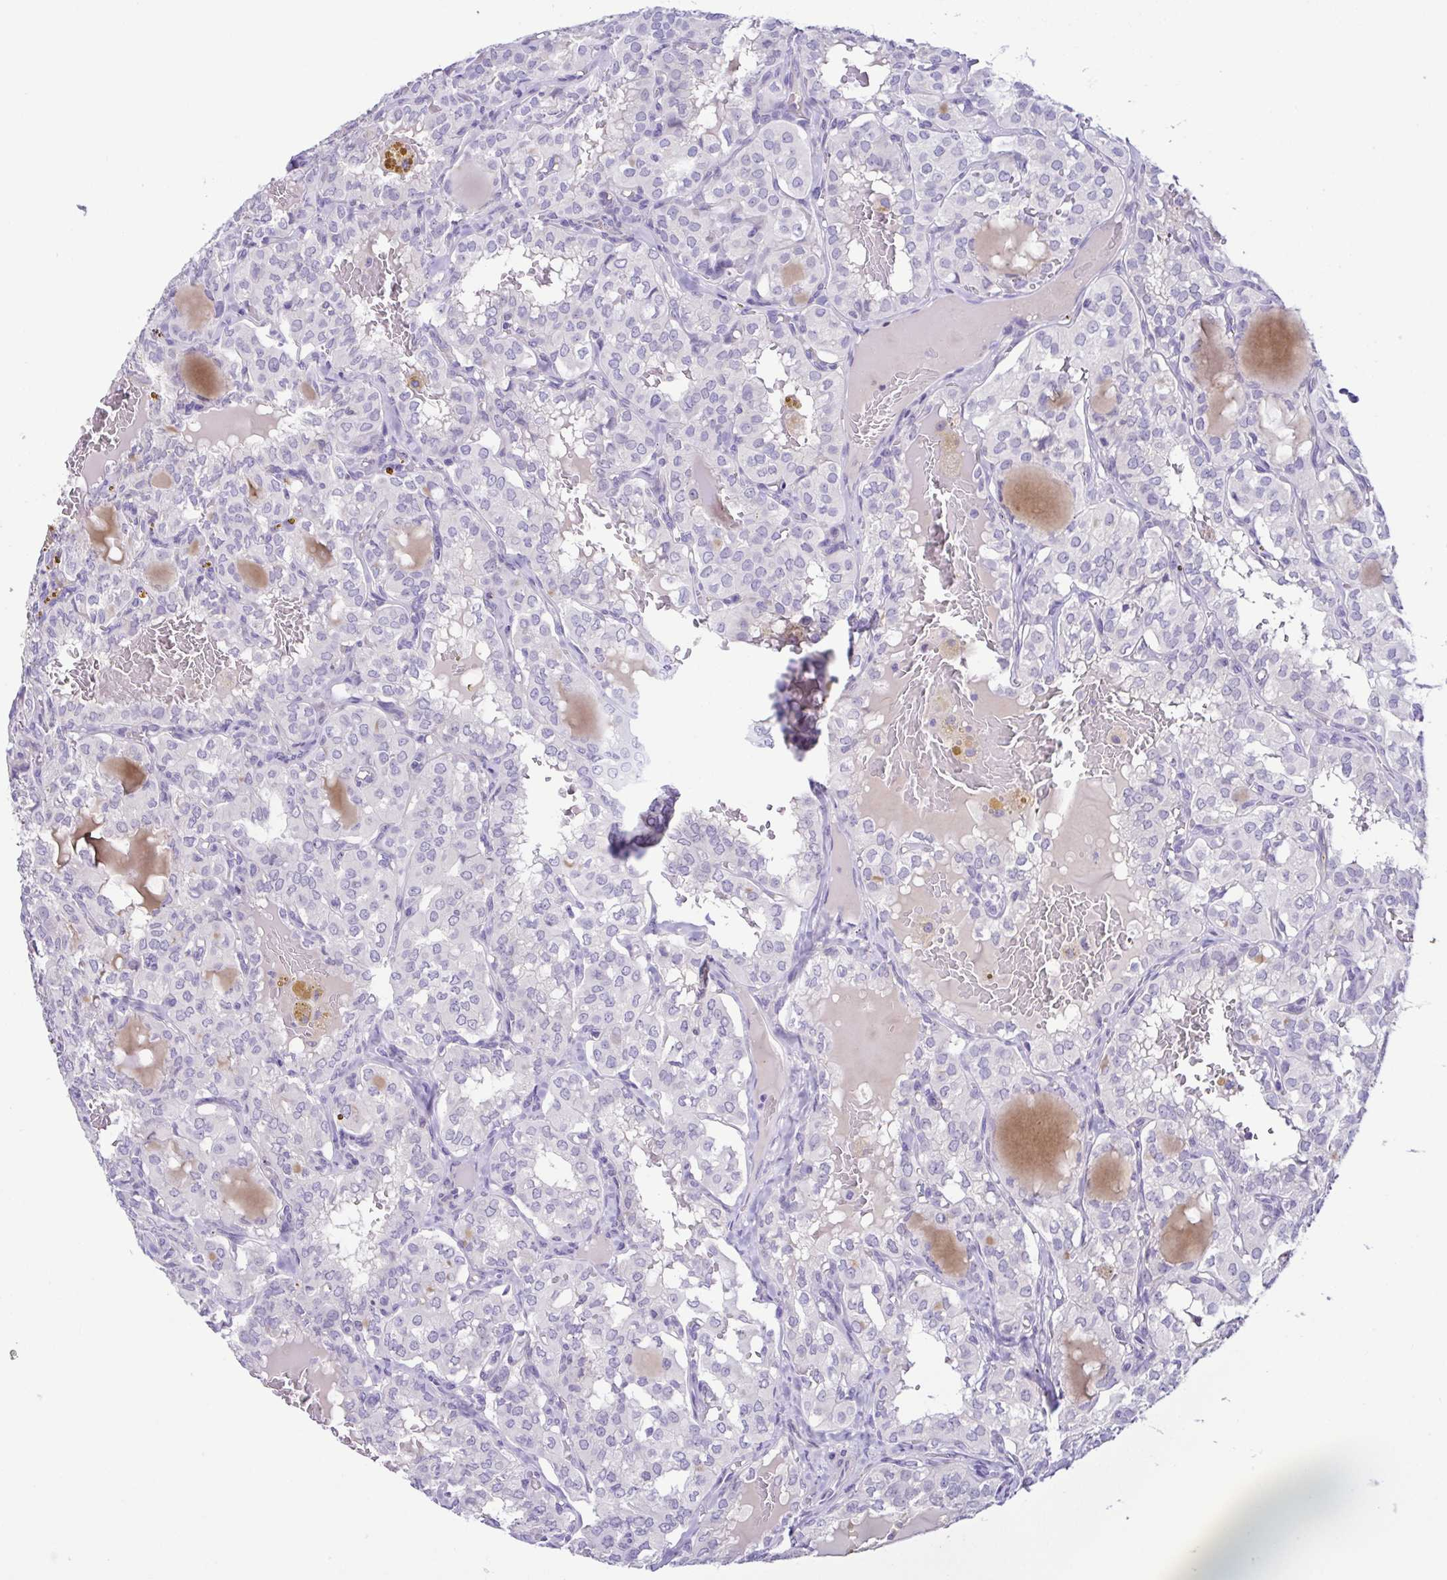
{"staining": {"intensity": "negative", "quantity": "none", "location": "none"}, "tissue": "thyroid cancer", "cell_type": "Tumor cells", "image_type": "cancer", "snomed": [{"axis": "morphology", "description": "Papillary adenocarcinoma, NOS"}, {"axis": "topography", "description": "Thyroid gland"}], "caption": "Immunohistochemistry (IHC) photomicrograph of papillary adenocarcinoma (thyroid) stained for a protein (brown), which shows no staining in tumor cells.", "gene": "TERT", "patient": {"sex": "male", "age": 20}}